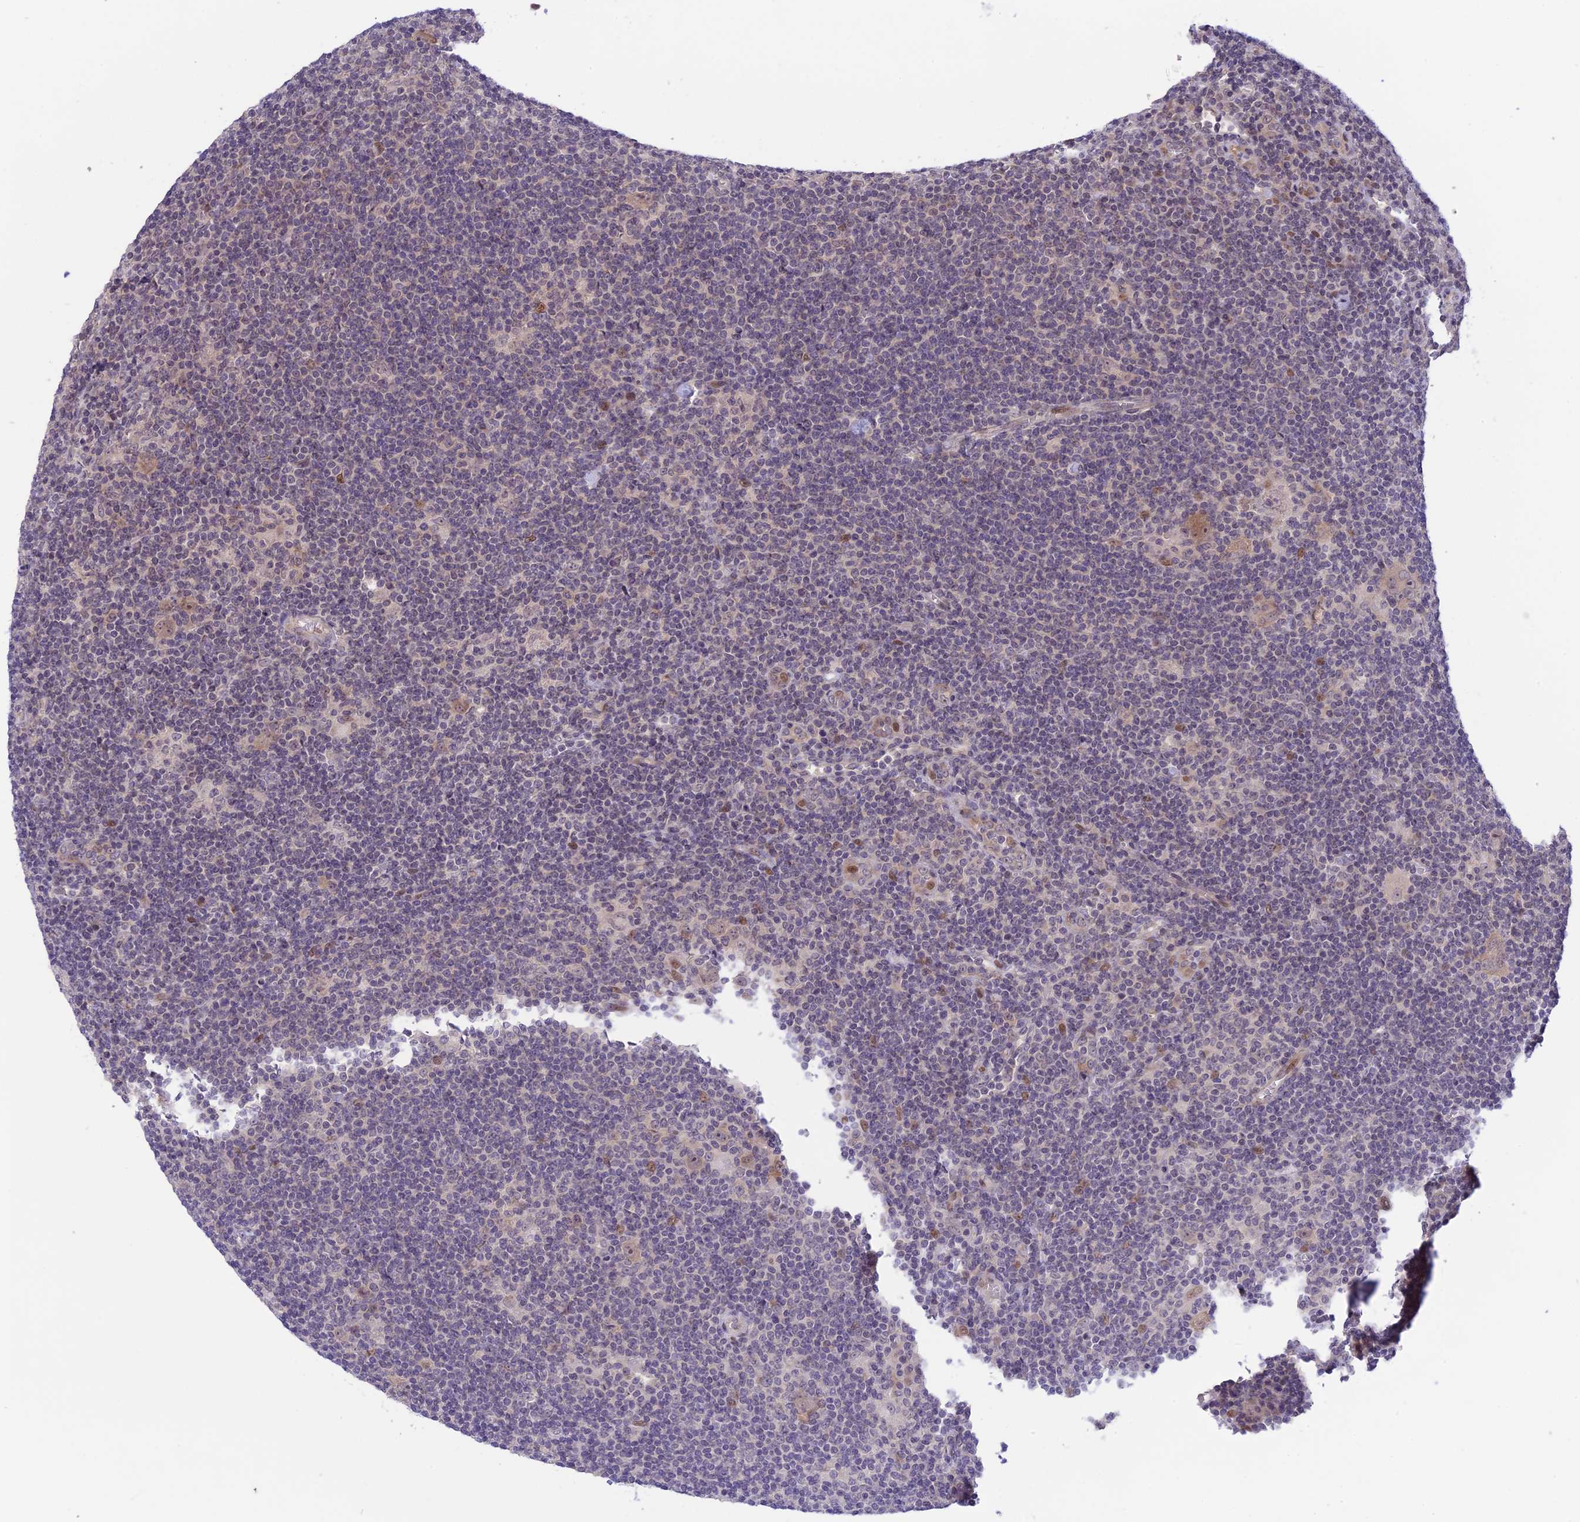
{"staining": {"intensity": "weak", "quantity": "25%-75%", "location": "cytoplasmic/membranous,nuclear"}, "tissue": "lymphoma", "cell_type": "Tumor cells", "image_type": "cancer", "snomed": [{"axis": "morphology", "description": "Hodgkin's disease, NOS"}, {"axis": "topography", "description": "Lymph node"}], "caption": "Protein expression analysis of lymphoma demonstrates weak cytoplasmic/membranous and nuclear expression in approximately 25%-75% of tumor cells.", "gene": "ZNF837", "patient": {"sex": "female", "age": 57}}